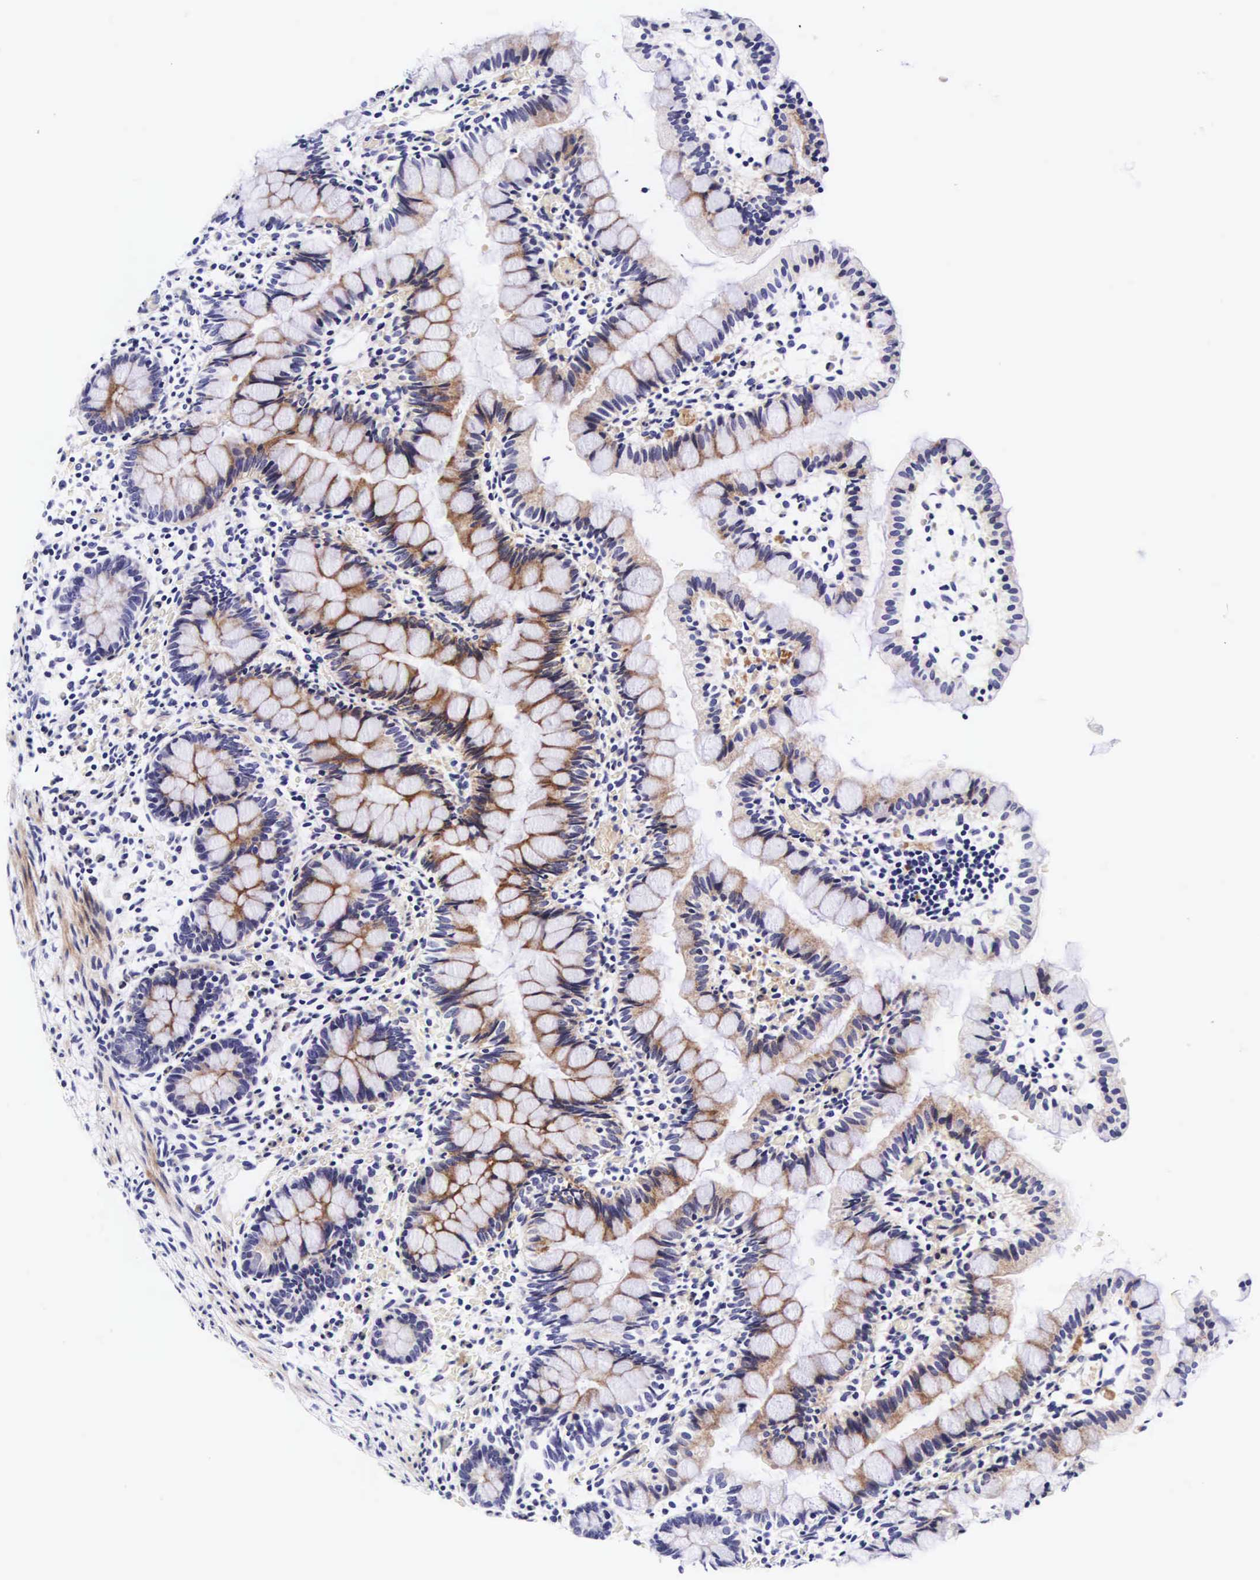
{"staining": {"intensity": "moderate", "quantity": ">75%", "location": "cytoplasmic/membranous"}, "tissue": "small intestine", "cell_type": "Glandular cells", "image_type": "normal", "snomed": [{"axis": "morphology", "description": "Normal tissue, NOS"}, {"axis": "topography", "description": "Small intestine"}], "caption": "The histopathology image reveals staining of benign small intestine, revealing moderate cytoplasmic/membranous protein positivity (brown color) within glandular cells. (DAB (3,3'-diaminobenzidine) = brown stain, brightfield microscopy at high magnification).", "gene": "UPRT", "patient": {"sex": "male", "age": 1}}